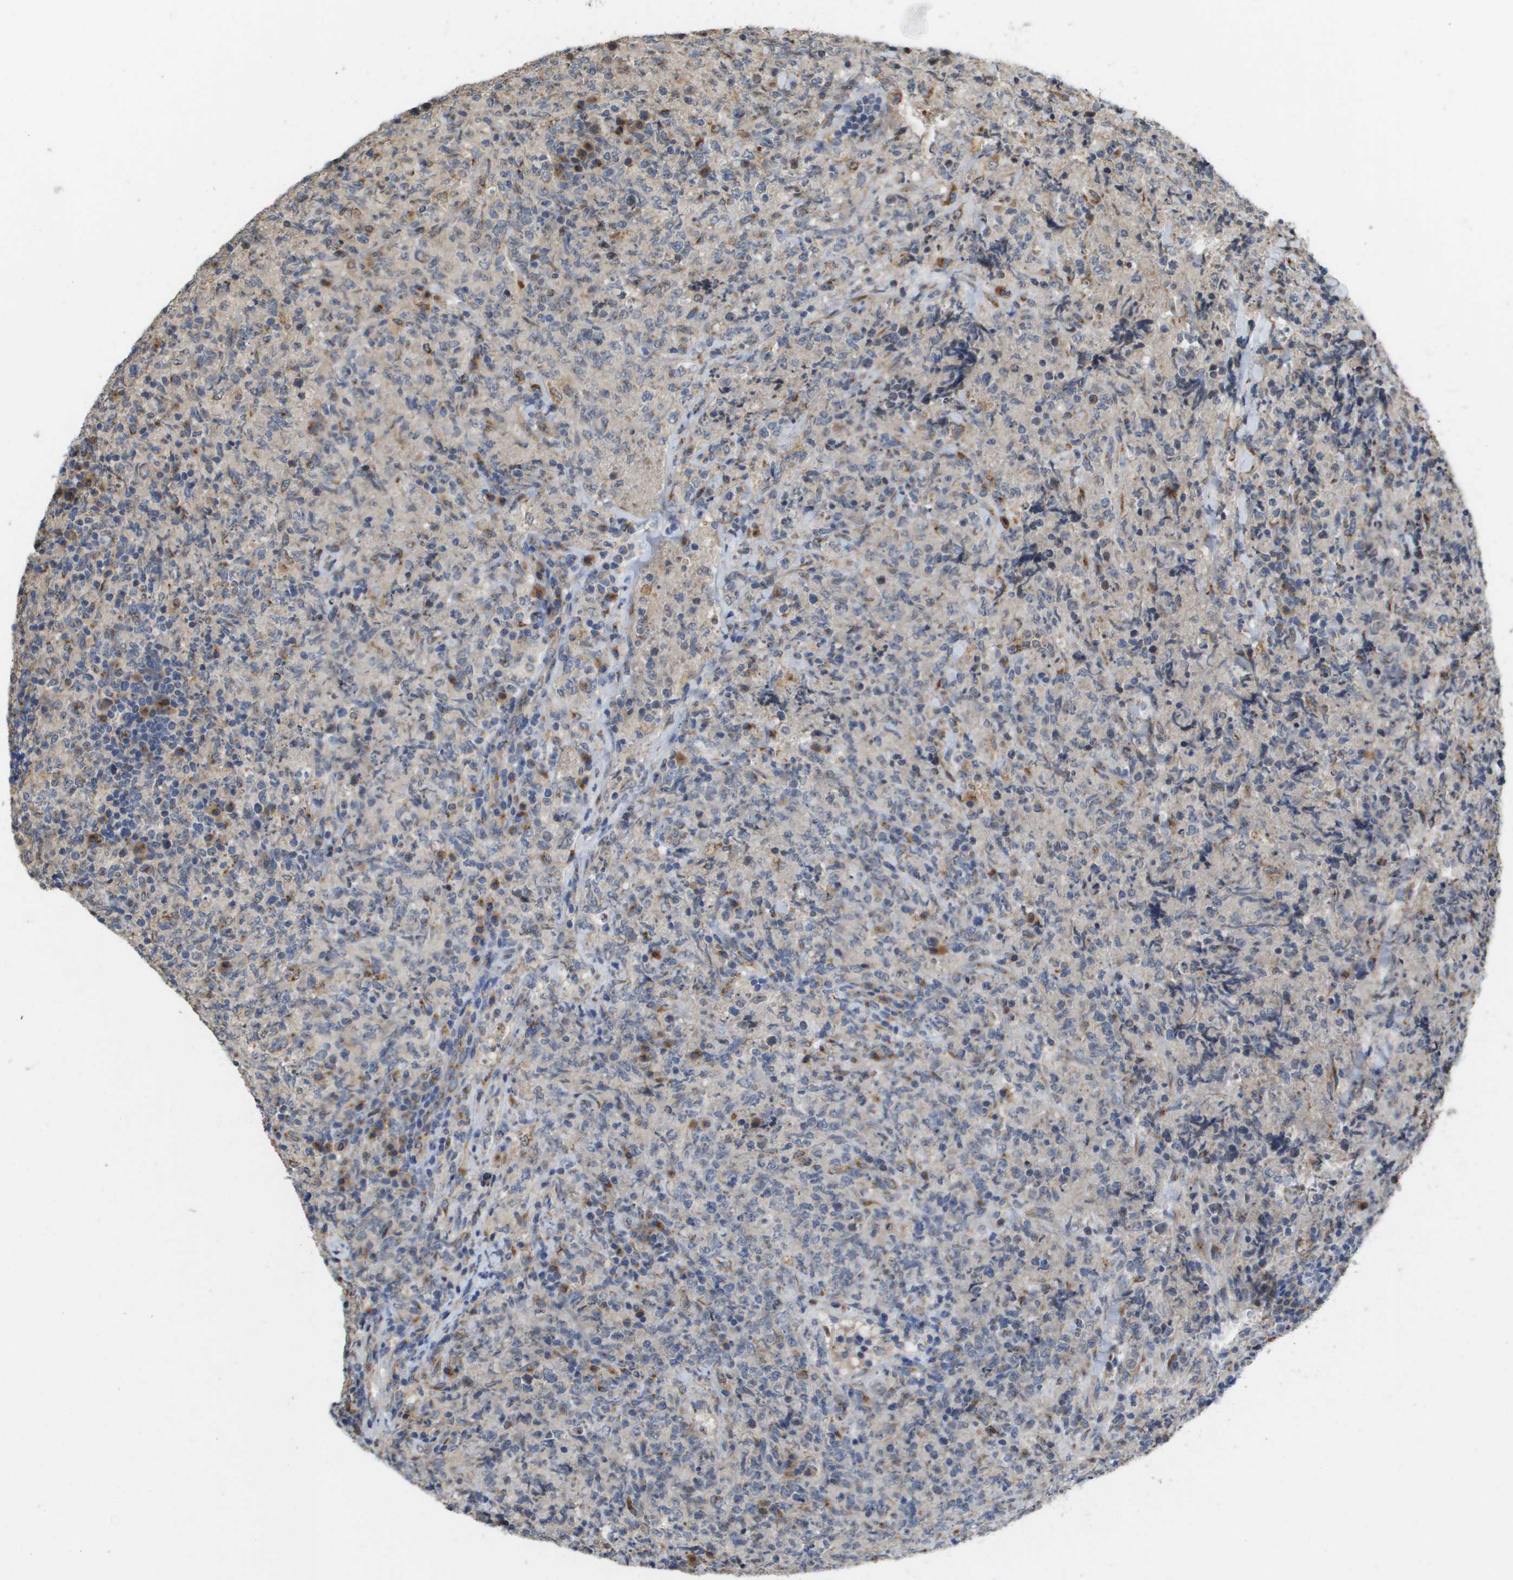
{"staining": {"intensity": "negative", "quantity": "none", "location": "none"}, "tissue": "lymphoma", "cell_type": "Tumor cells", "image_type": "cancer", "snomed": [{"axis": "morphology", "description": "Malignant lymphoma, non-Hodgkin's type, High grade"}, {"axis": "topography", "description": "Tonsil"}], "caption": "IHC histopathology image of lymphoma stained for a protein (brown), which demonstrates no expression in tumor cells. The staining was performed using DAB (3,3'-diaminobenzidine) to visualize the protein expression in brown, while the nuclei were stained in blue with hematoxylin (Magnification: 20x).", "gene": "PCK1", "patient": {"sex": "female", "age": 36}}